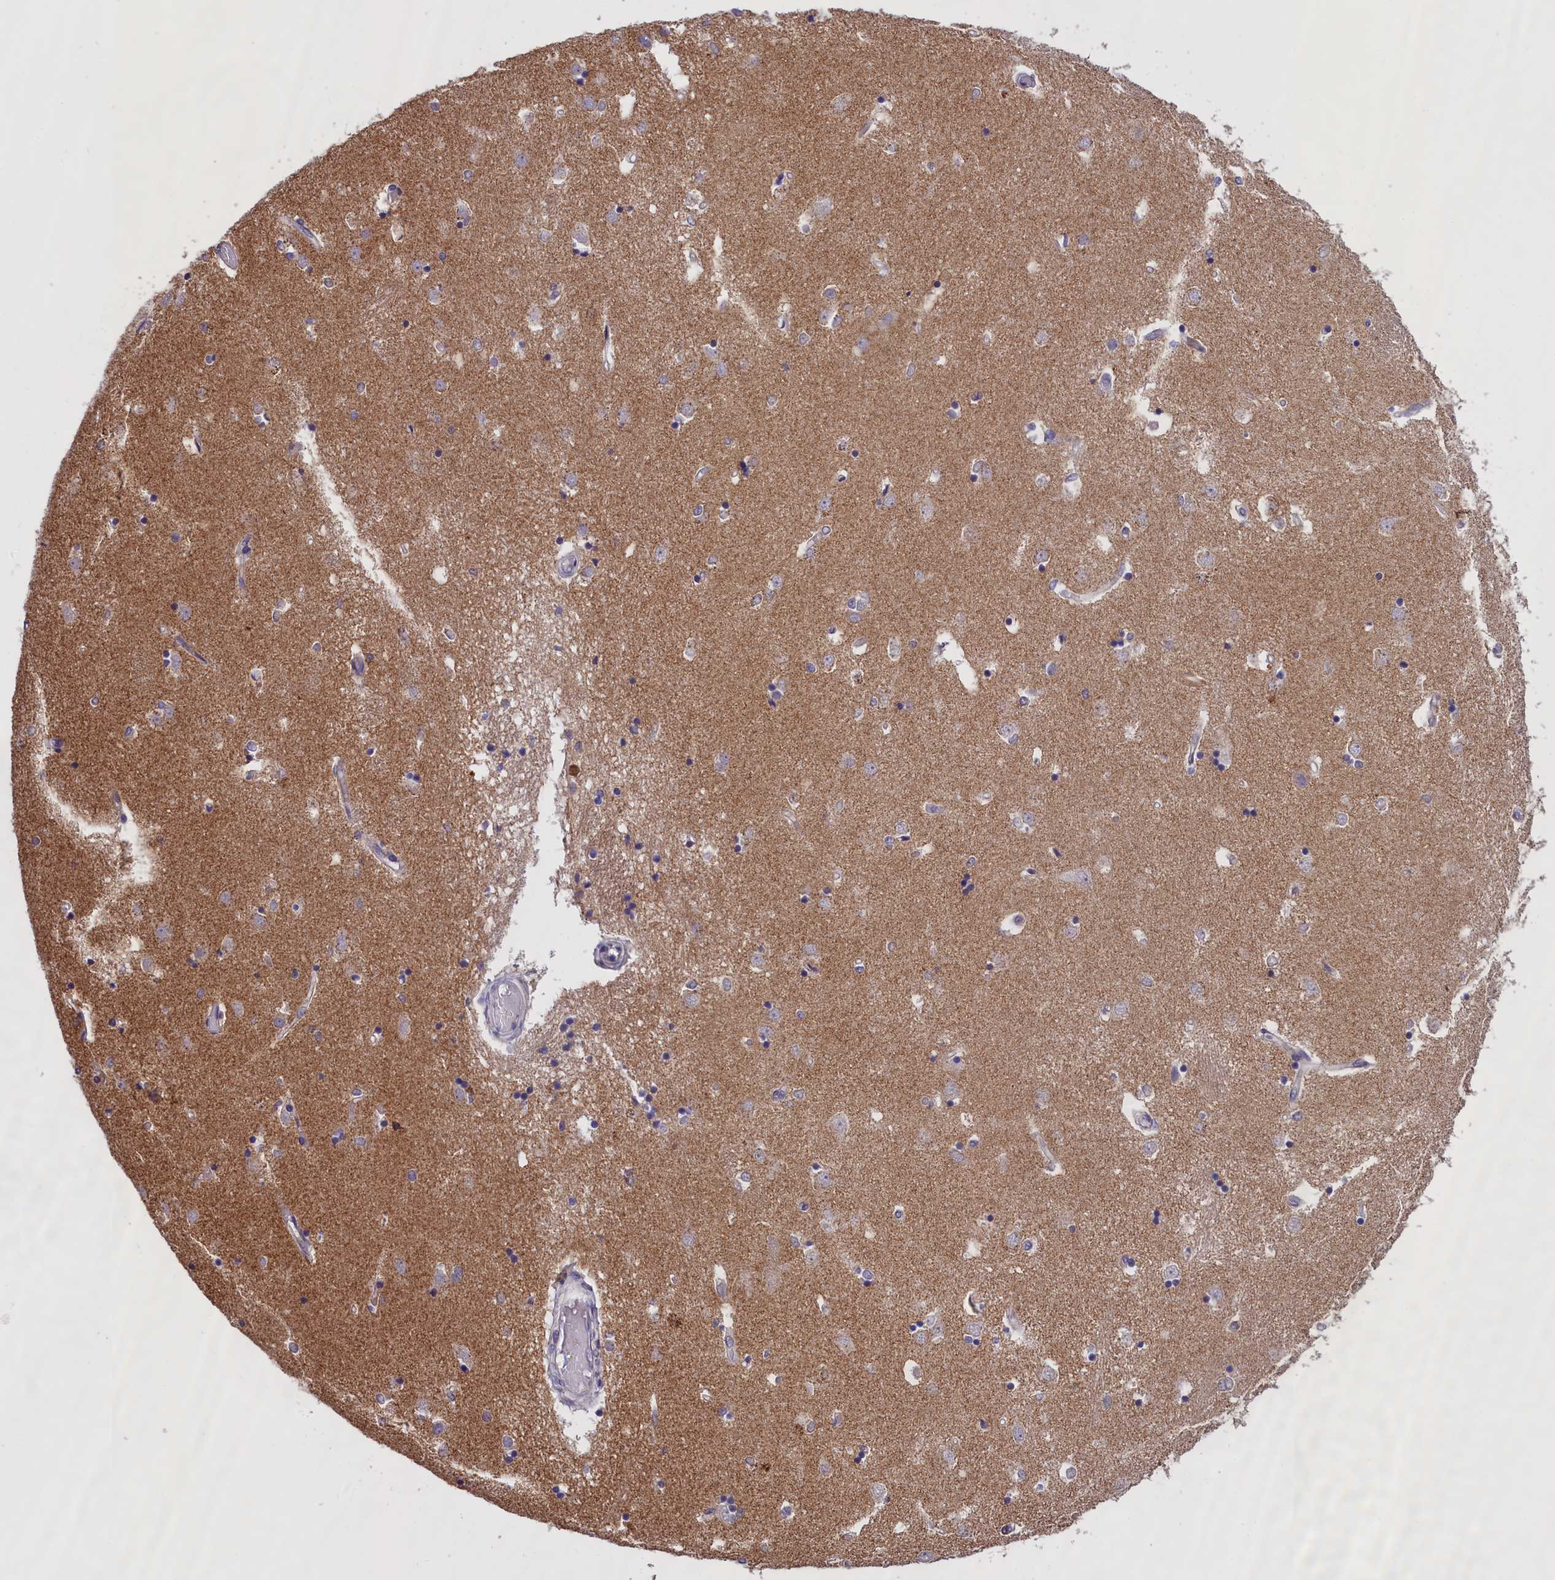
{"staining": {"intensity": "negative", "quantity": "none", "location": "none"}, "tissue": "caudate", "cell_type": "Glial cells", "image_type": "normal", "snomed": [{"axis": "morphology", "description": "Normal tissue, NOS"}, {"axis": "topography", "description": "Lateral ventricle wall"}], "caption": "Glial cells are negative for brown protein staining in unremarkable caudate. (DAB IHC visualized using brightfield microscopy, high magnification).", "gene": "IGFALS", "patient": {"sex": "male", "age": 45}}